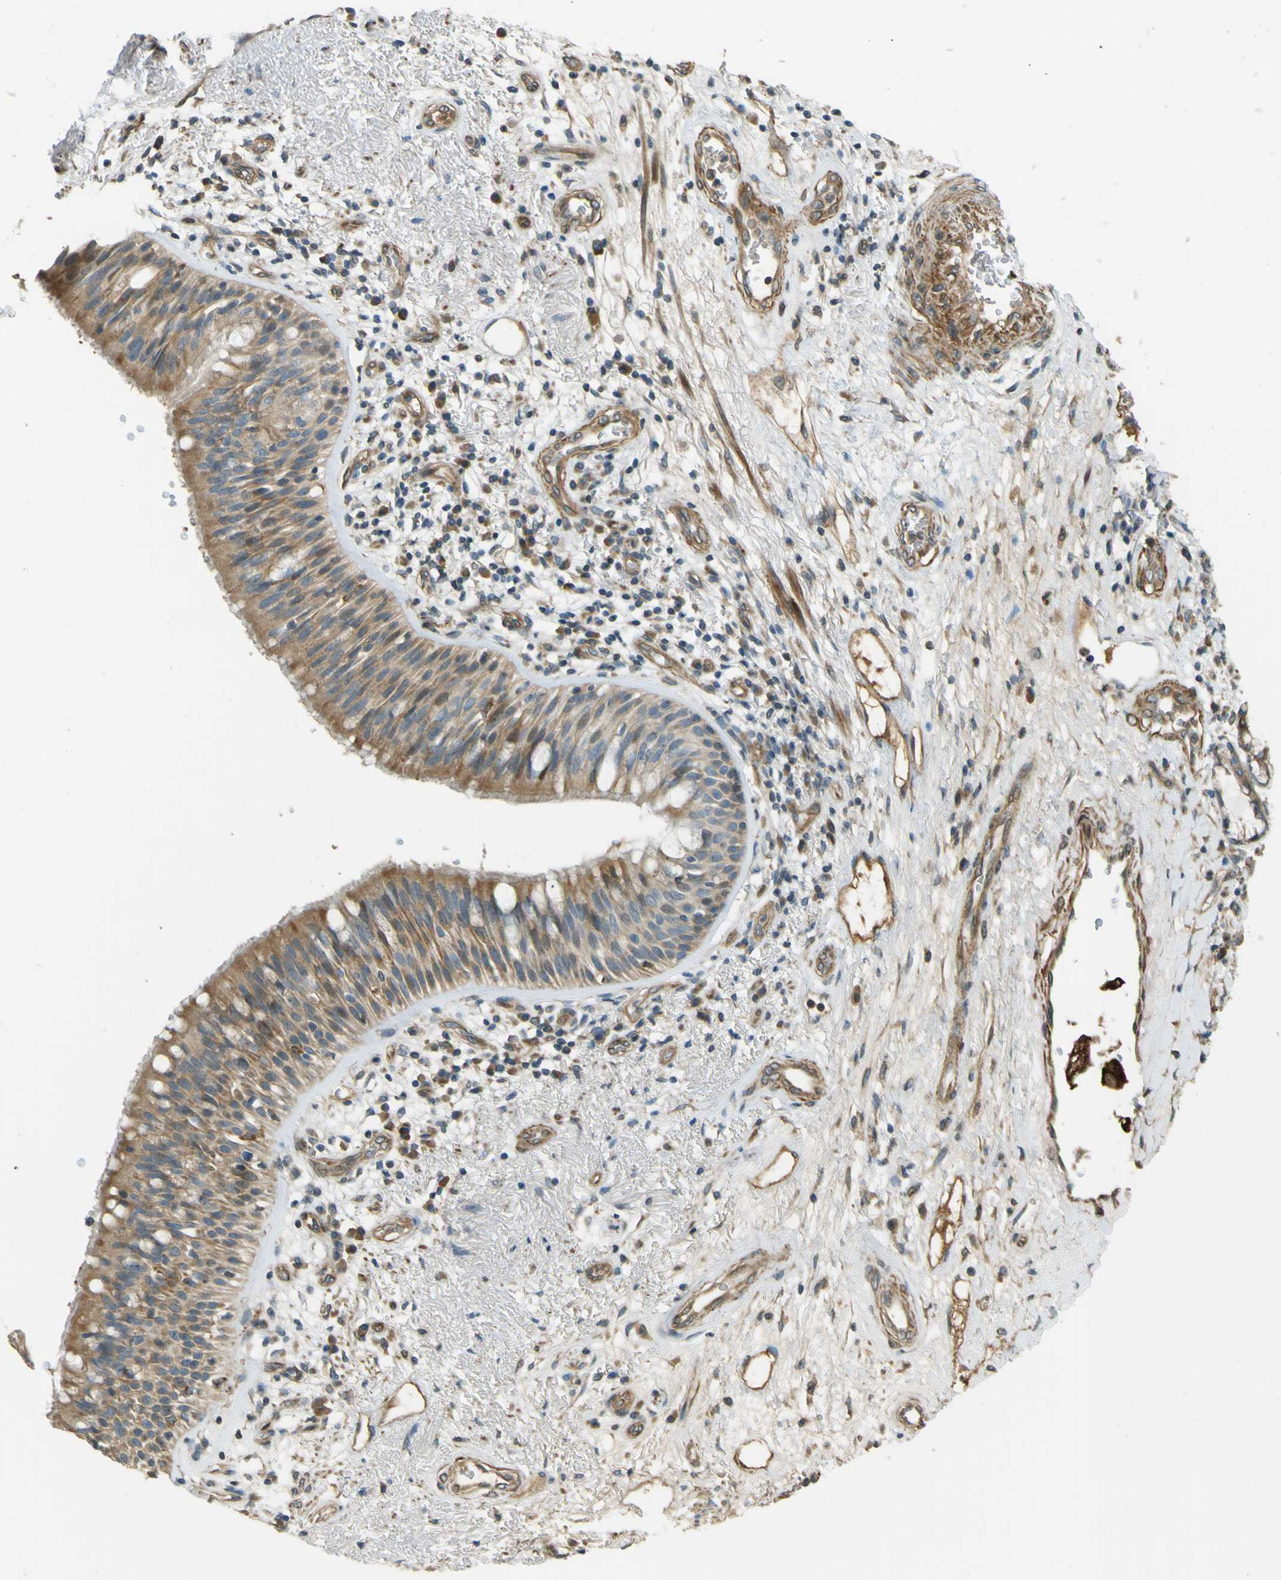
{"staining": {"intensity": "strong", "quantity": "25%-75%", "location": "cytoplasmic/membranous"}, "tissue": "bronchus", "cell_type": "Respiratory epithelial cells", "image_type": "normal", "snomed": [{"axis": "morphology", "description": "Normal tissue, NOS"}, {"axis": "morphology", "description": "Adenocarcinoma, NOS"}, {"axis": "morphology", "description": "Adenocarcinoma, metastatic, NOS"}, {"axis": "topography", "description": "Lymph node"}, {"axis": "topography", "description": "Bronchus"}, {"axis": "topography", "description": "Lung"}], "caption": "Bronchus stained with IHC shows strong cytoplasmic/membranous expression in approximately 25%-75% of respiratory epithelial cells. The protein is shown in brown color, while the nuclei are stained blue.", "gene": "LPCAT1", "patient": {"sex": "female", "age": 54}}